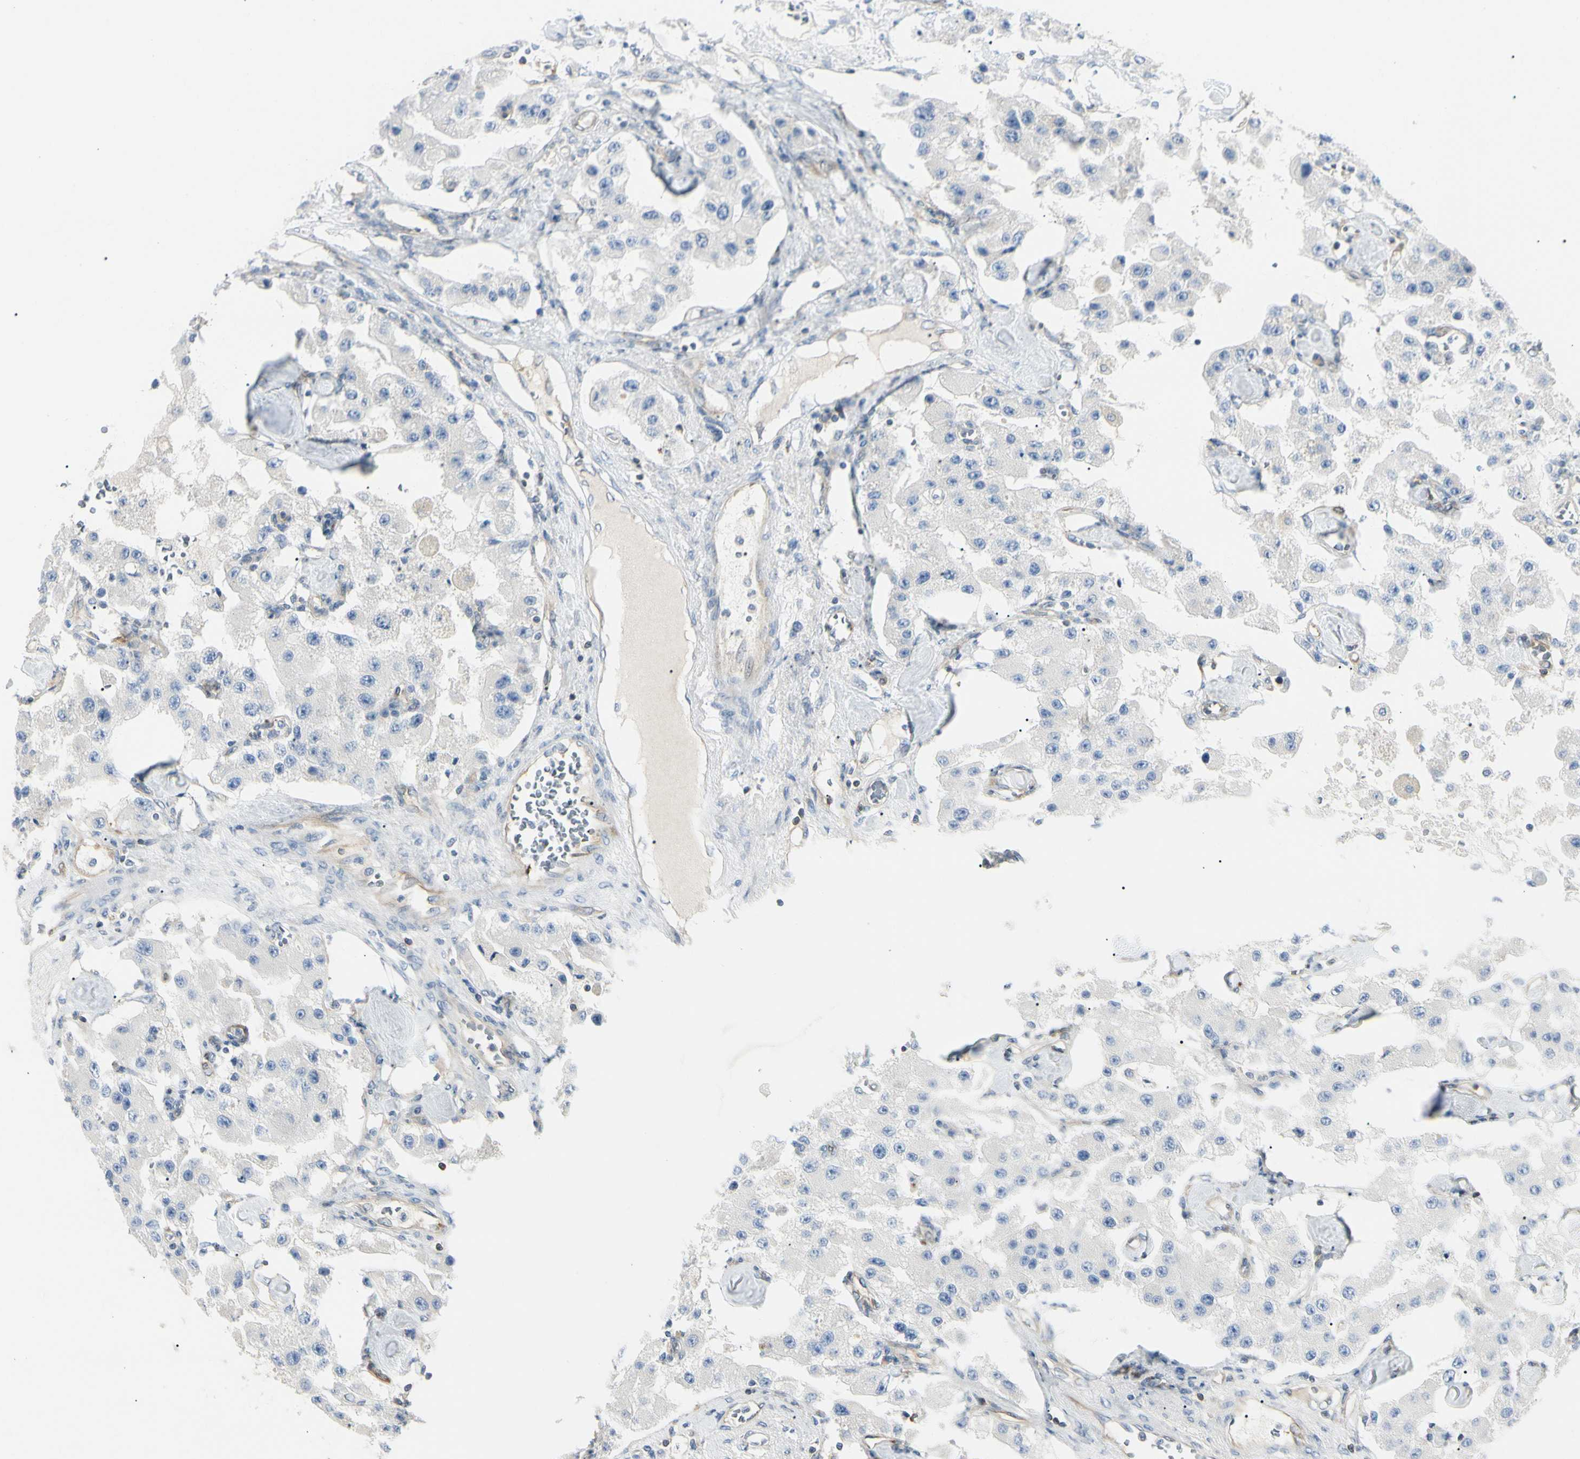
{"staining": {"intensity": "negative", "quantity": "none", "location": "none"}, "tissue": "carcinoid", "cell_type": "Tumor cells", "image_type": "cancer", "snomed": [{"axis": "morphology", "description": "Carcinoid, malignant, NOS"}, {"axis": "topography", "description": "Pancreas"}], "caption": "IHC of carcinoid shows no staining in tumor cells.", "gene": "NFKB2", "patient": {"sex": "male", "age": 41}}